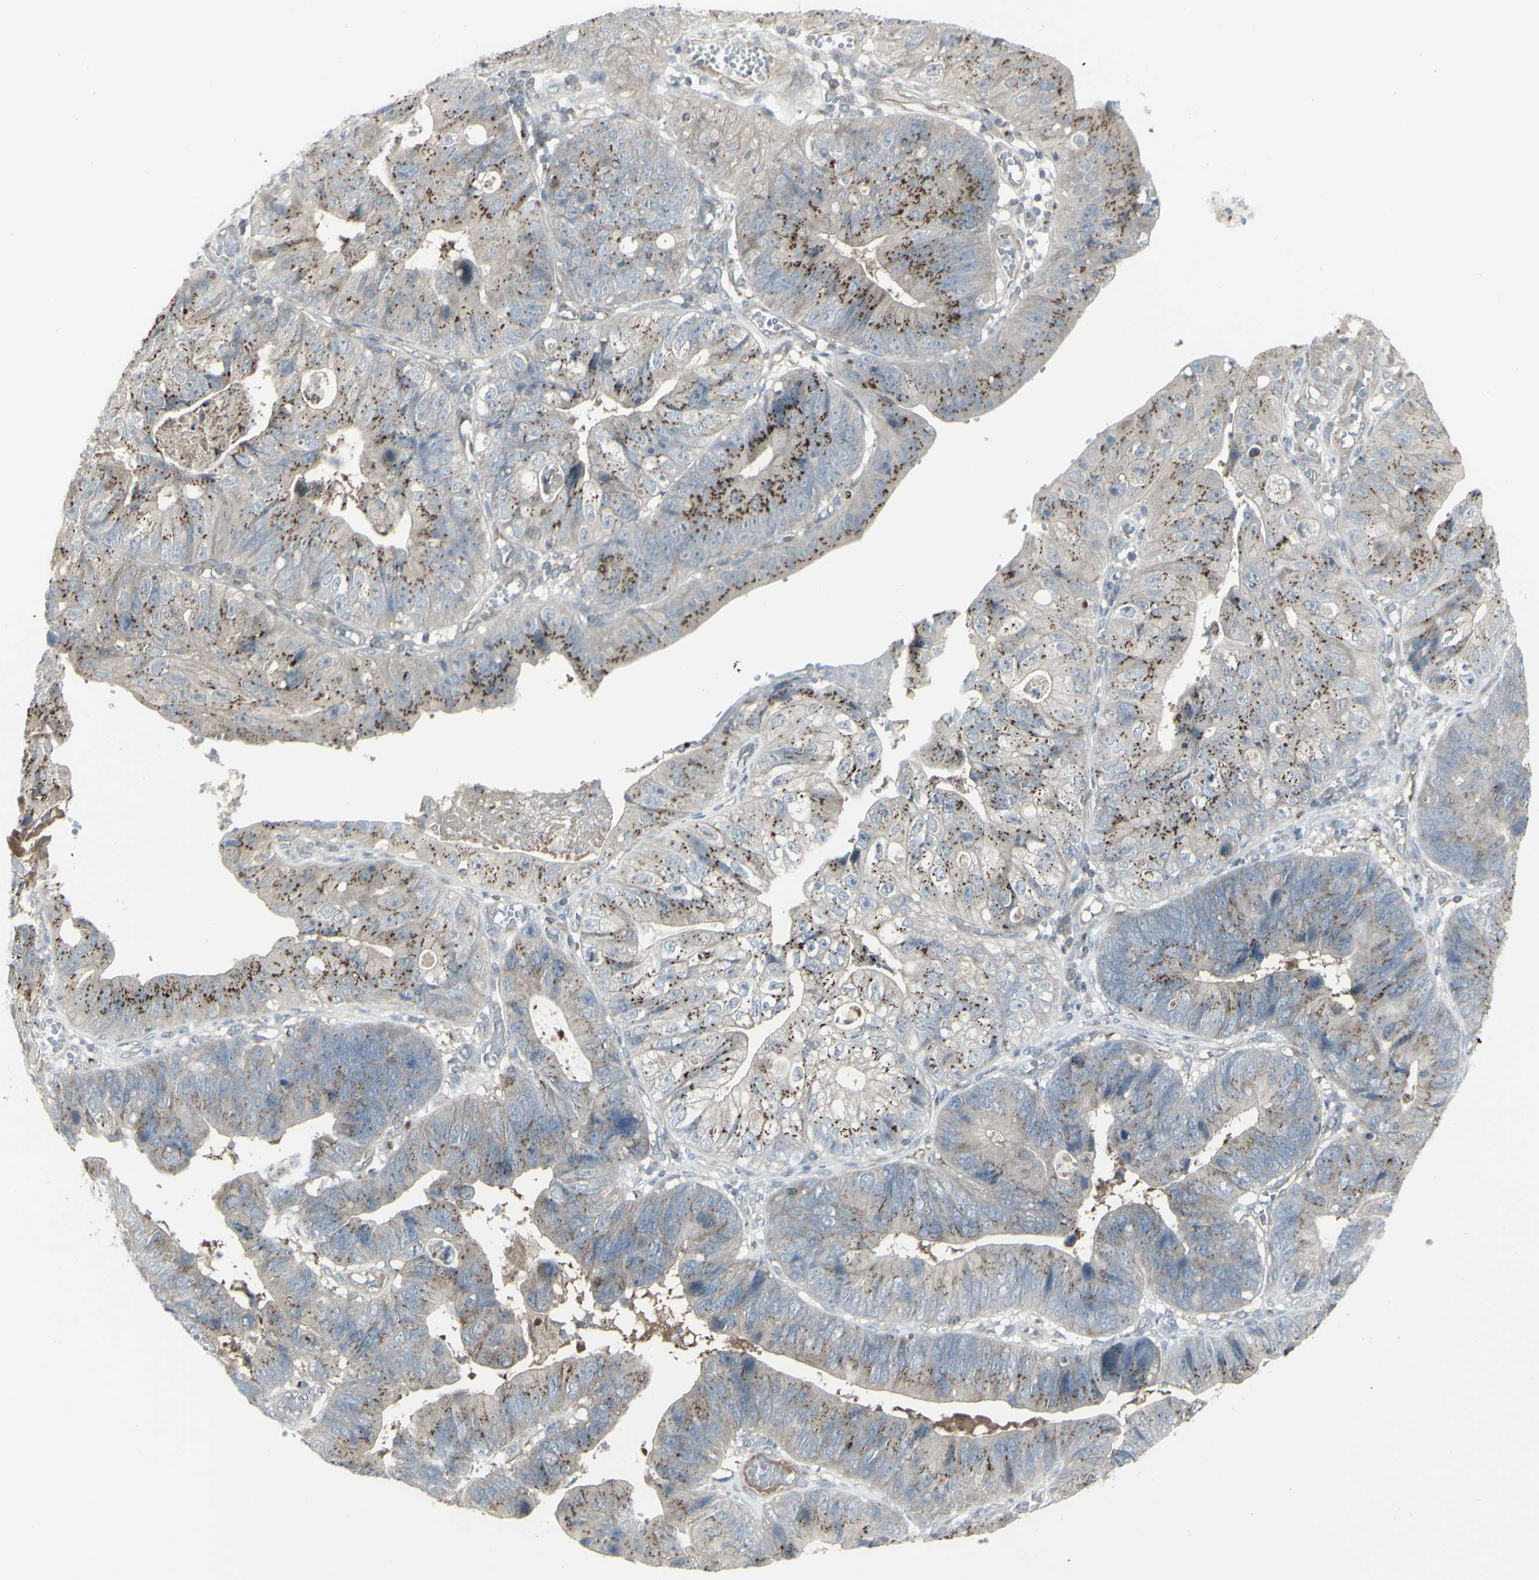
{"staining": {"intensity": "strong", "quantity": "25%-75%", "location": "cytoplasmic/membranous"}, "tissue": "stomach cancer", "cell_type": "Tumor cells", "image_type": "cancer", "snomed": [{"axis": "morphology", "description": "Adenocarcinoma, NOS"}, {"axis": "topography", "description": "Stomach"}], "caption": "Human stomach cancer (adenocarcinoma) stained for a protein (brown) reveals strong cytoplasmic/membranous positive positivity in approximately 25%-75% of tumor cells.", "gene": "GALNT6", "patient": {"sex": "male", "age": 59}}